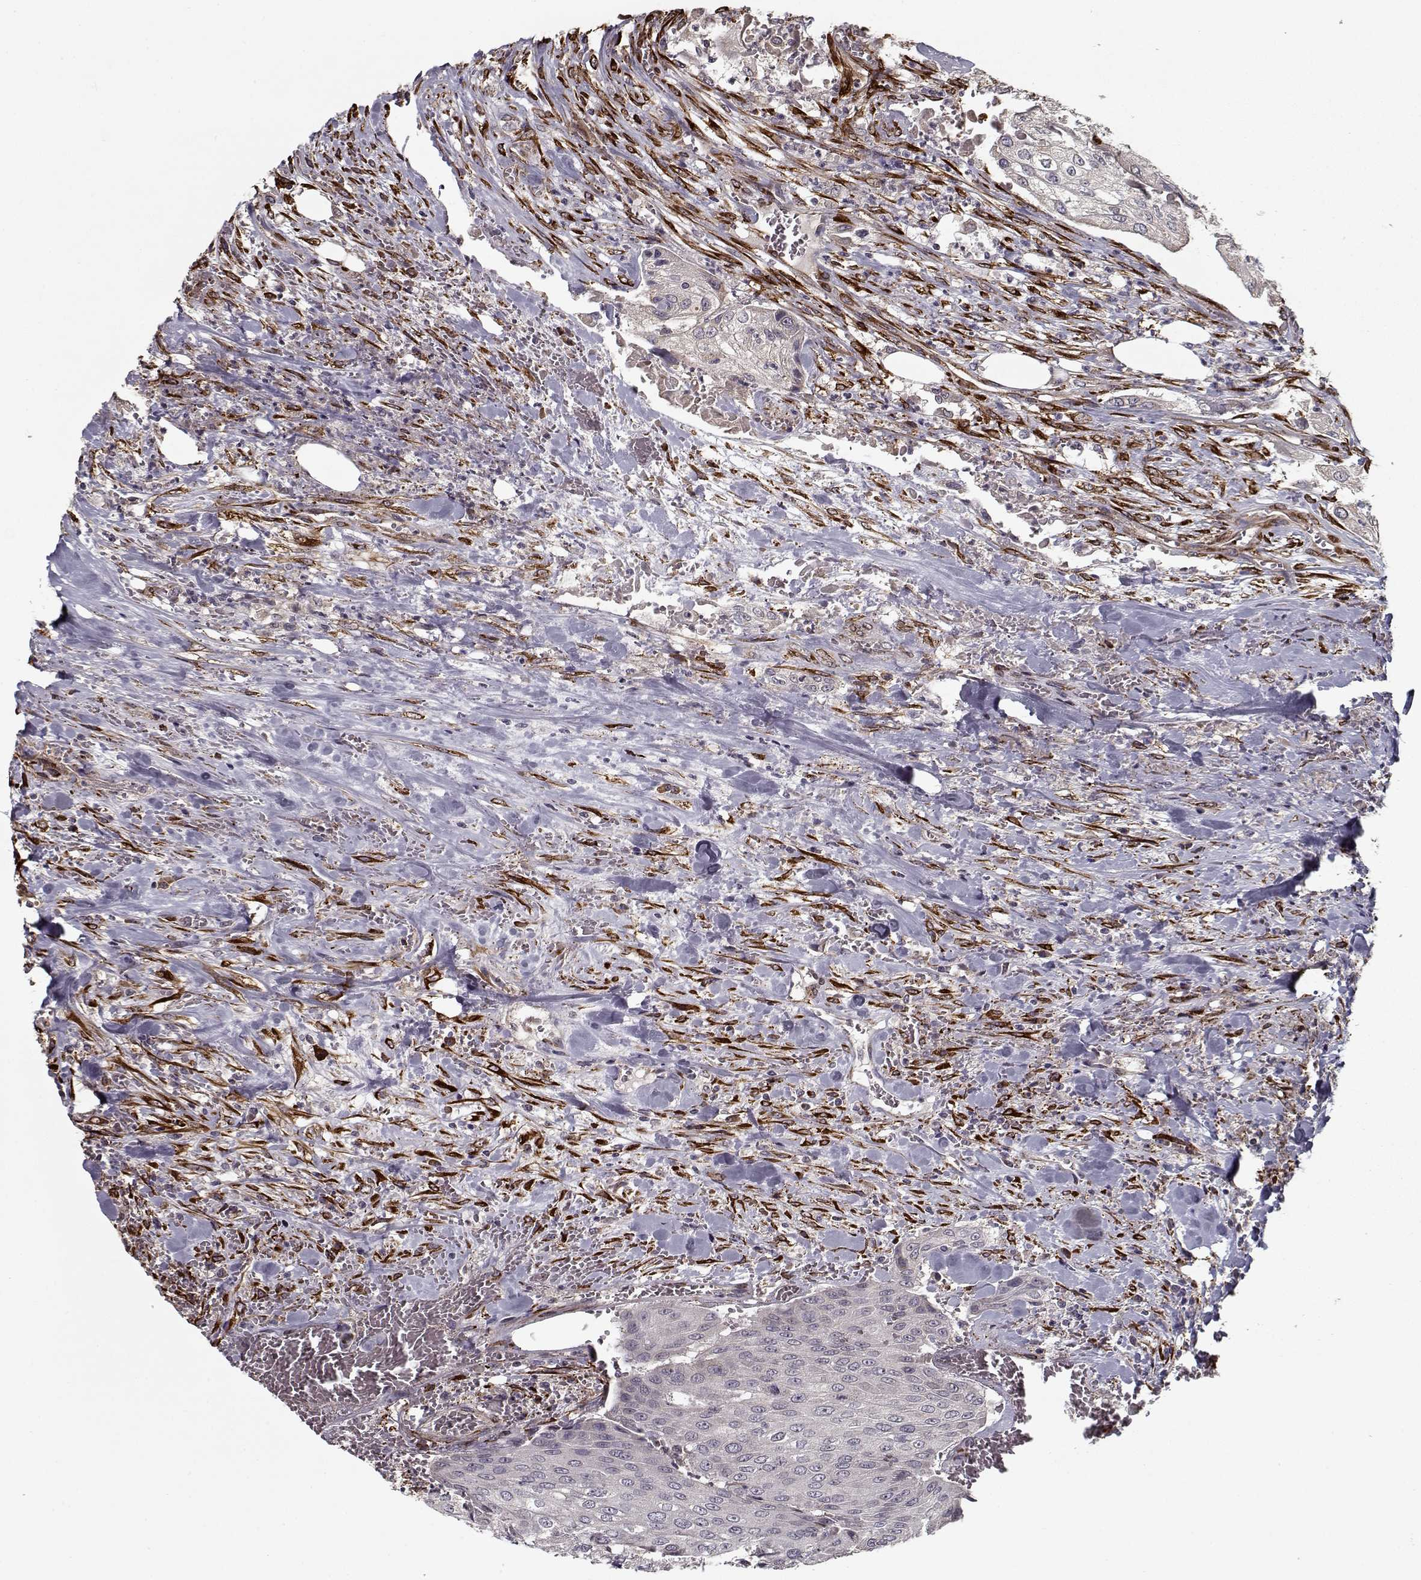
{"staining": {"intensity": "negative", "quantity": "none", "location": "none"}, "tissue": "urothelial cancer", "cell_type": "Tumor cells", "image_type": "cancer", "snomed": [{"axis": "morphology", "description": "Urothelial carcinoma, High grade"}, {"axis": "topography", "description": "Urinary bladder"}], "caption": "Immunohistochemistry photomicrograph of neoplastic tissue: urothelial carcinoma (high-grade) stained with DAB displays no significant protein expression in tumor cells.", "gene": "IMMP1L", "patient": {"sex": "male", "age": 62}}